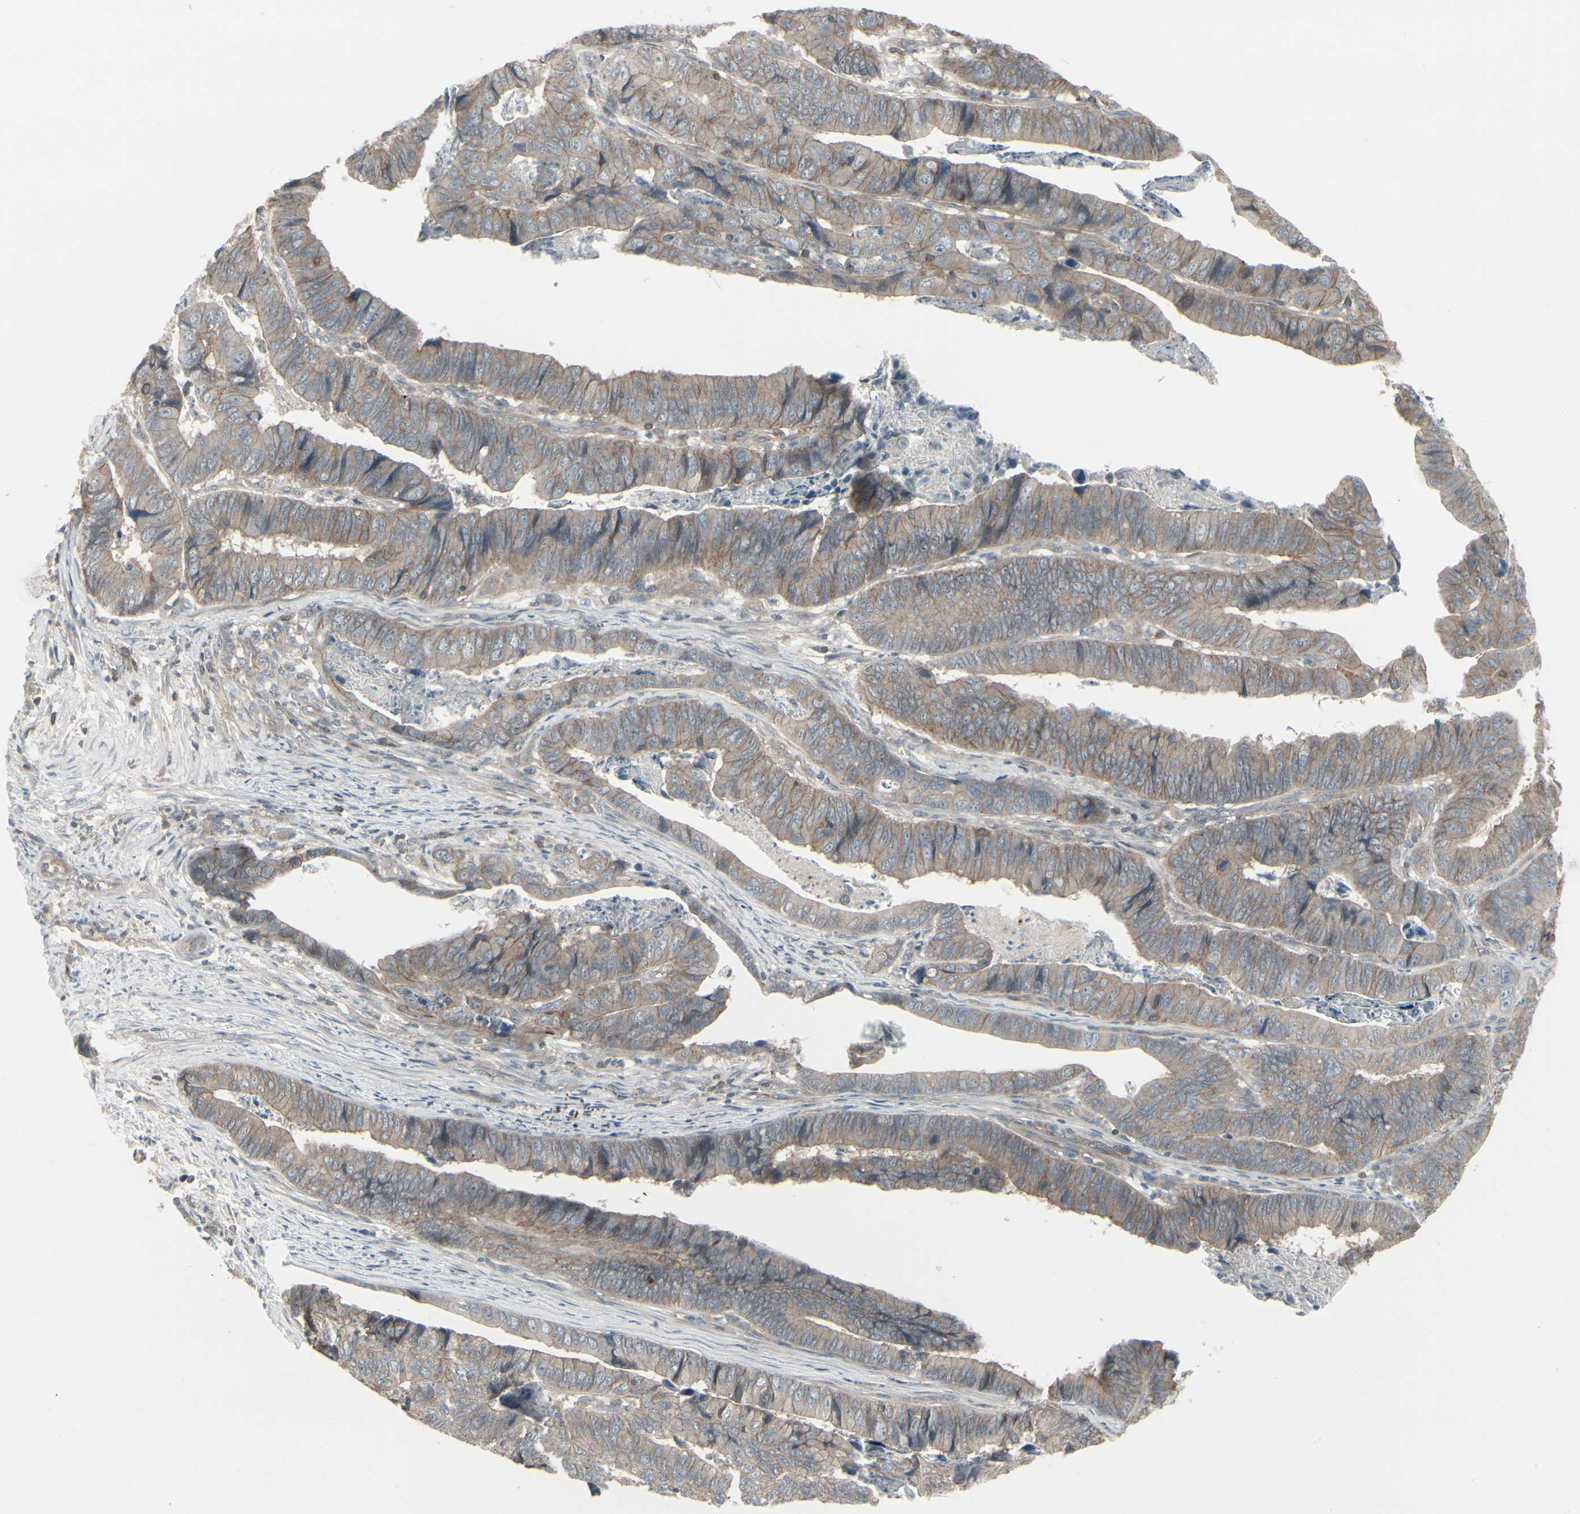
{"staining": {"intensity": "moderate", "quantity": ">75%", "location": "cytoplasmic/membranous"}, "tissue": "stomach cancer", "cell_type": "Tumor cells", "image_type": "cancer", "snomed": [{"axis": "morphology", "description": "Adenocarcinoma, NOS"}, {"axis": "topography", "description": "Stomach, lower"}], "caption": "High-power microscopy captured an immunohistochemistry (IHC) image of stomach cancer (adenocarcinoma), revealing moderate cytoplasmic/membranous expression in about >75% of tumor cells. Using DAB (brown) and hematoxylin (blue) stains, captured at high magnification using brightfield microscopy.", "gene": "EPS15", "patient": {"sex": "male", "age": 77}}